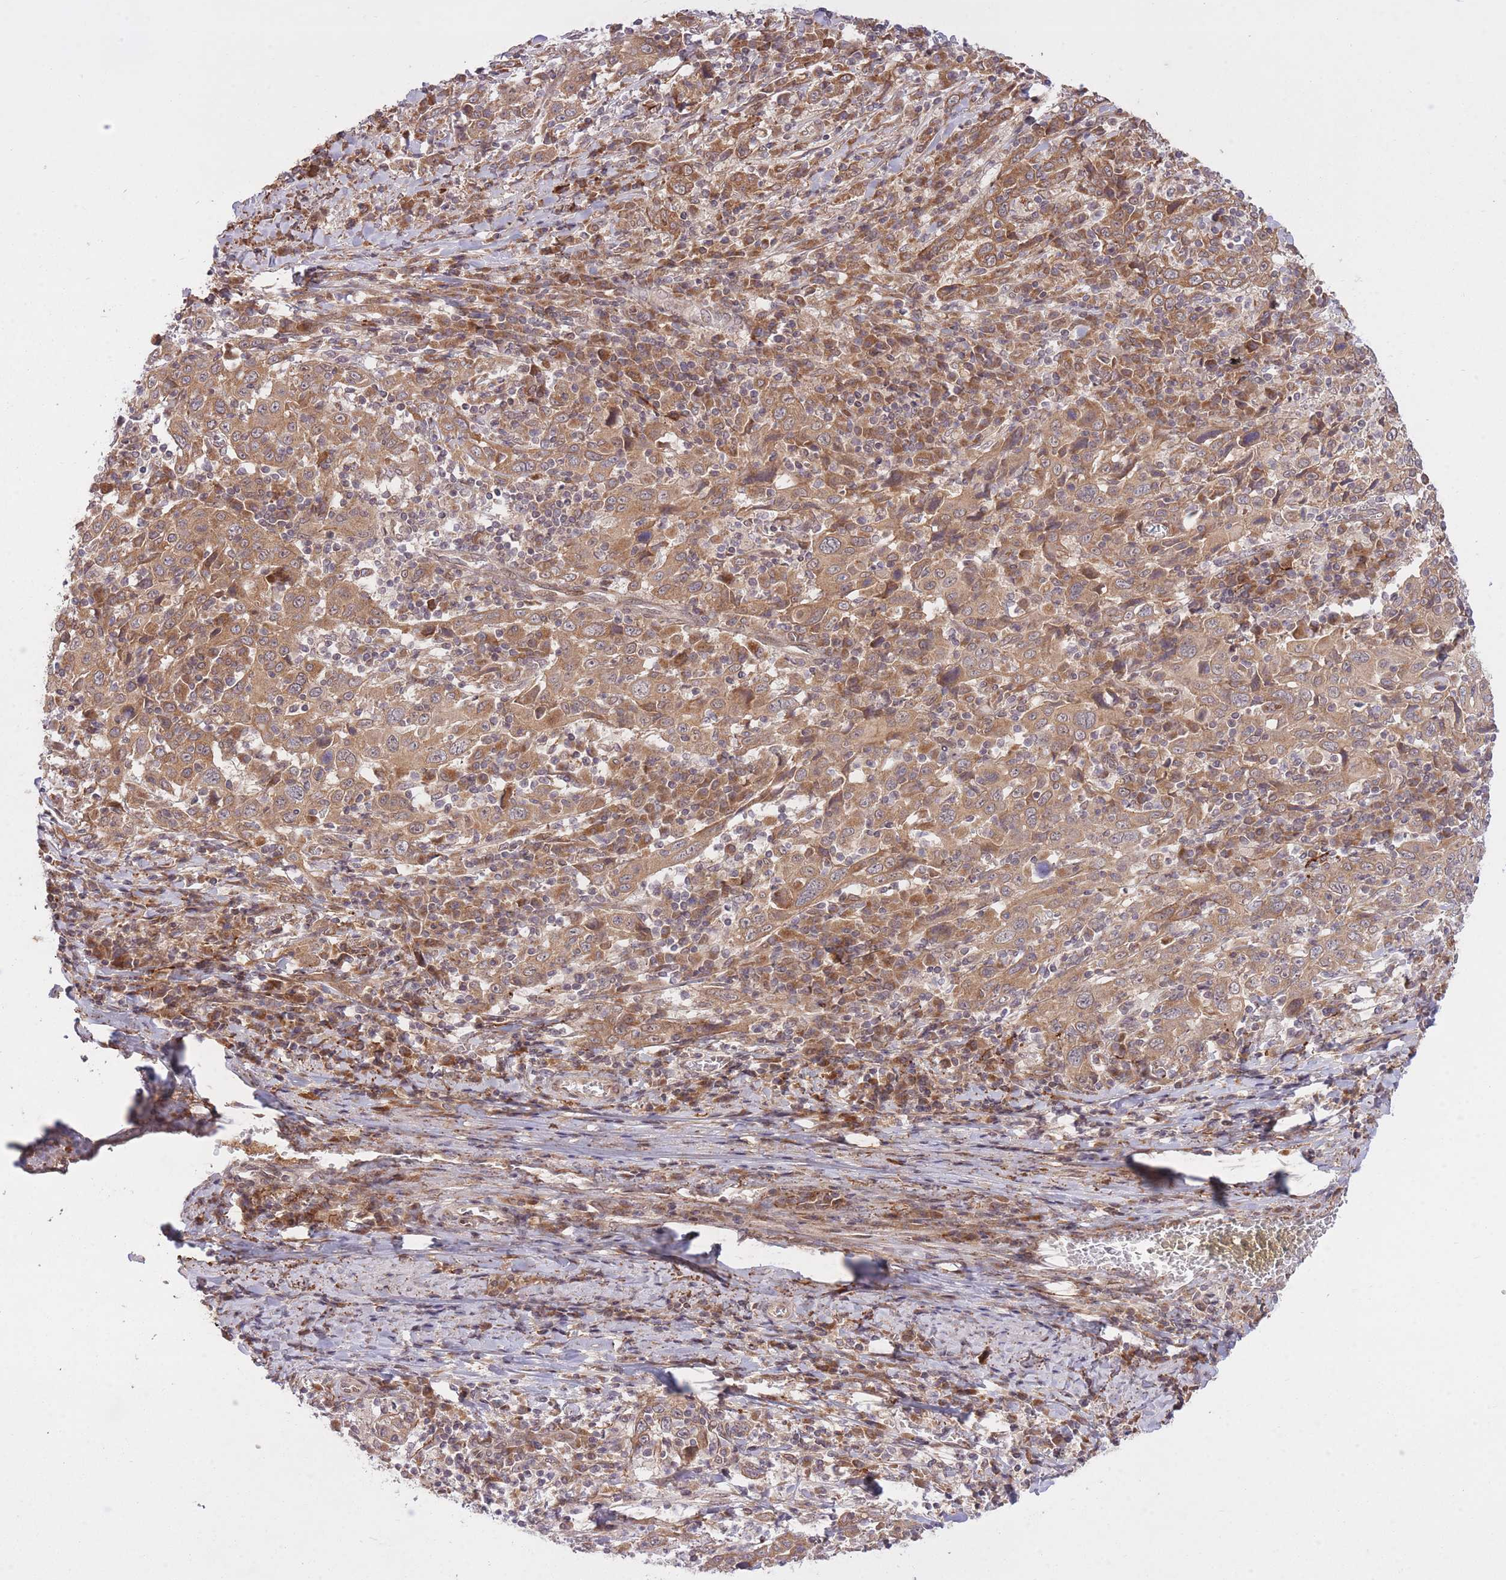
{"staining": {"intensity": "moderate", "quantity": ">75%", "location": "cytoplasmic/membranous"}, "tissue": "cervical cancer", "cell_type": "Tumor cells", "image_type": "cancer", "snomed": [{"axis": "morphology", "description": "Squamous cell carcinoma, NOS"}, {"axis": "topography", "description": "Cervix"}], "caption": "Protein staining exhibits moderate cytoplasmic/membranous positivity in approximately >75% of tumor cells in cervical cancer. (brown staining indicates protein expression, while blue staining denotes nuclei).", "gene": "ZNF391", "patient": {"sex": "female", "age": 46}}